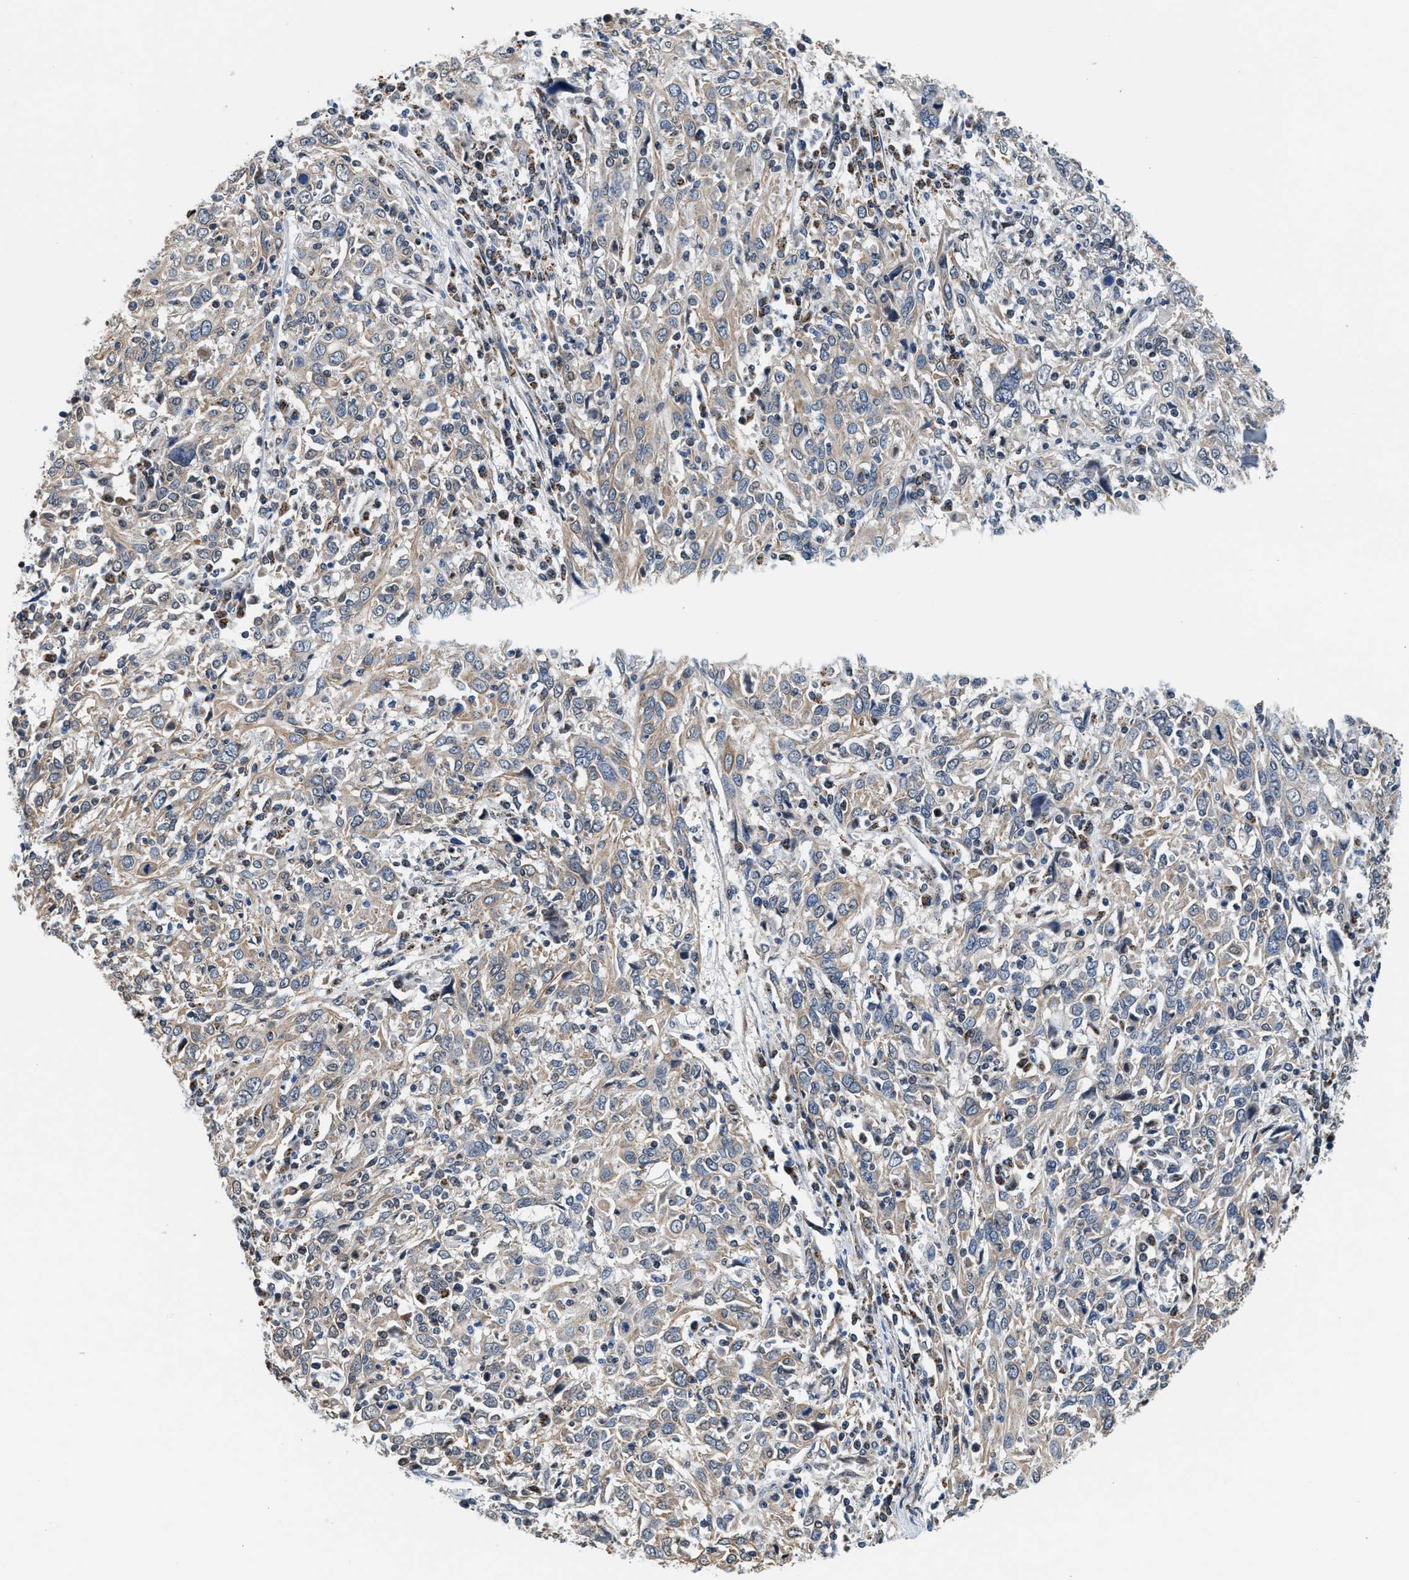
{"staining": {"intensity": "weak", "quantity": "25%-75%", "location": "cytoplasmic/membranous"}, "tissue": "cervical cancer", "cell_type": "Tumor cells", "image_type": "cancer", "snomed": [{"axis": "morphology", "description": "Squamous cell carcinoma, NOS"}, {"axis": "topography", "description": "Cervix"}], "caption": "A brown stain labels weak cytoplasmic/membranous positivity of a protein in squamous cell carcinoma (cervical) tumor cells.", "gene": "KCNMB2", "patient": {"sex": "female", "age": 46}}